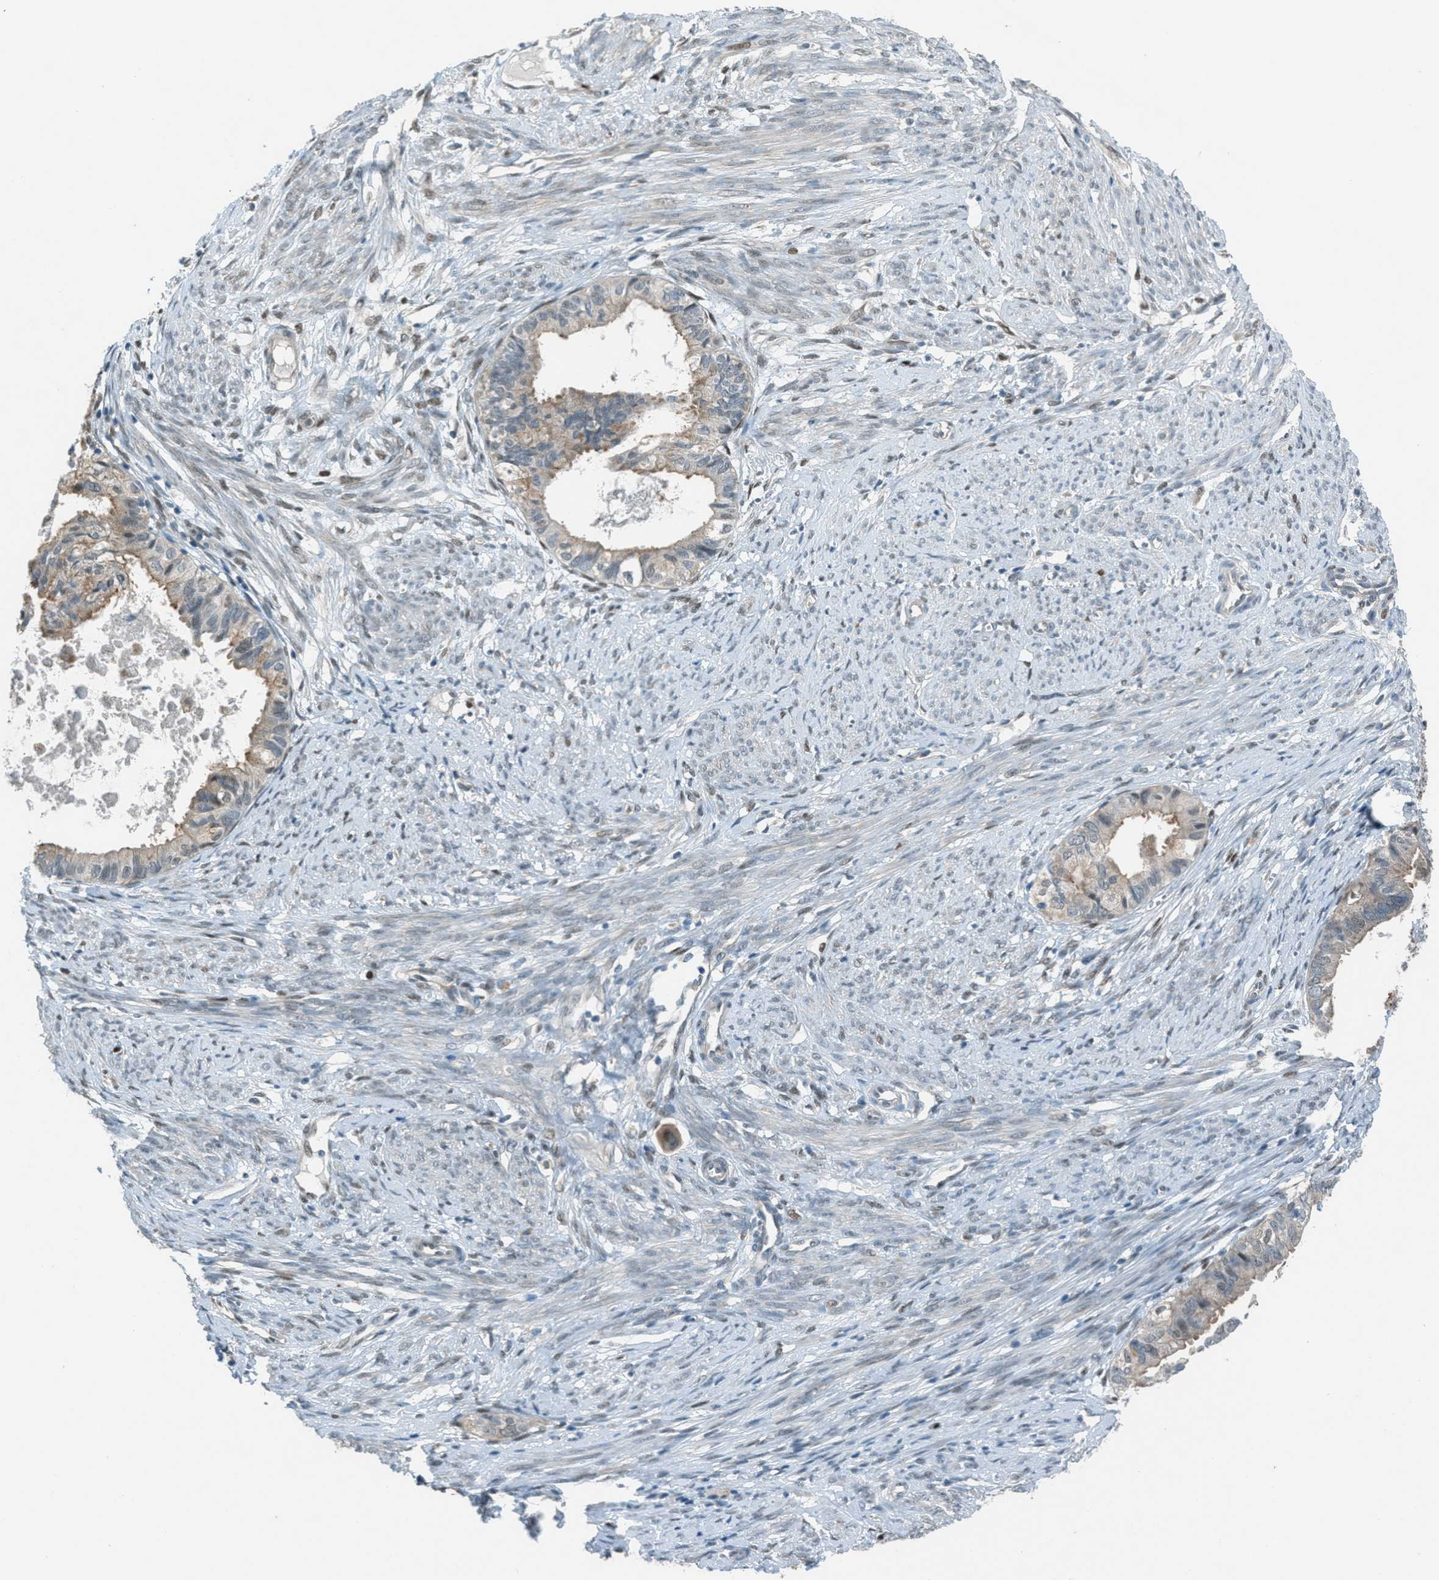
{"staining": {"intensity": "weak", "quantity": ">75%", "location": "cytoplasmic/membranous"}, "tissue": "cervical cancer", "cell_type": "Tumor cells", "image_type": "cancer", "snomed": [{"axis": "morphology", "description": "Normal tissue, NOS"}, {"axis": "morphology", "description": "Adenocarcinoma, NOS"}, {"axis": "topography", "description": "Cervix"}, {"axis": "topography", "description": "Endometrium"}], "caption": "A brown stain shows weak cytoplasmic/membranous staining of a protein in human adenocarcinoma (cervical) tumor cells.", "gene": "TCF3", "patient": {"sex": "female", "age": 86}}